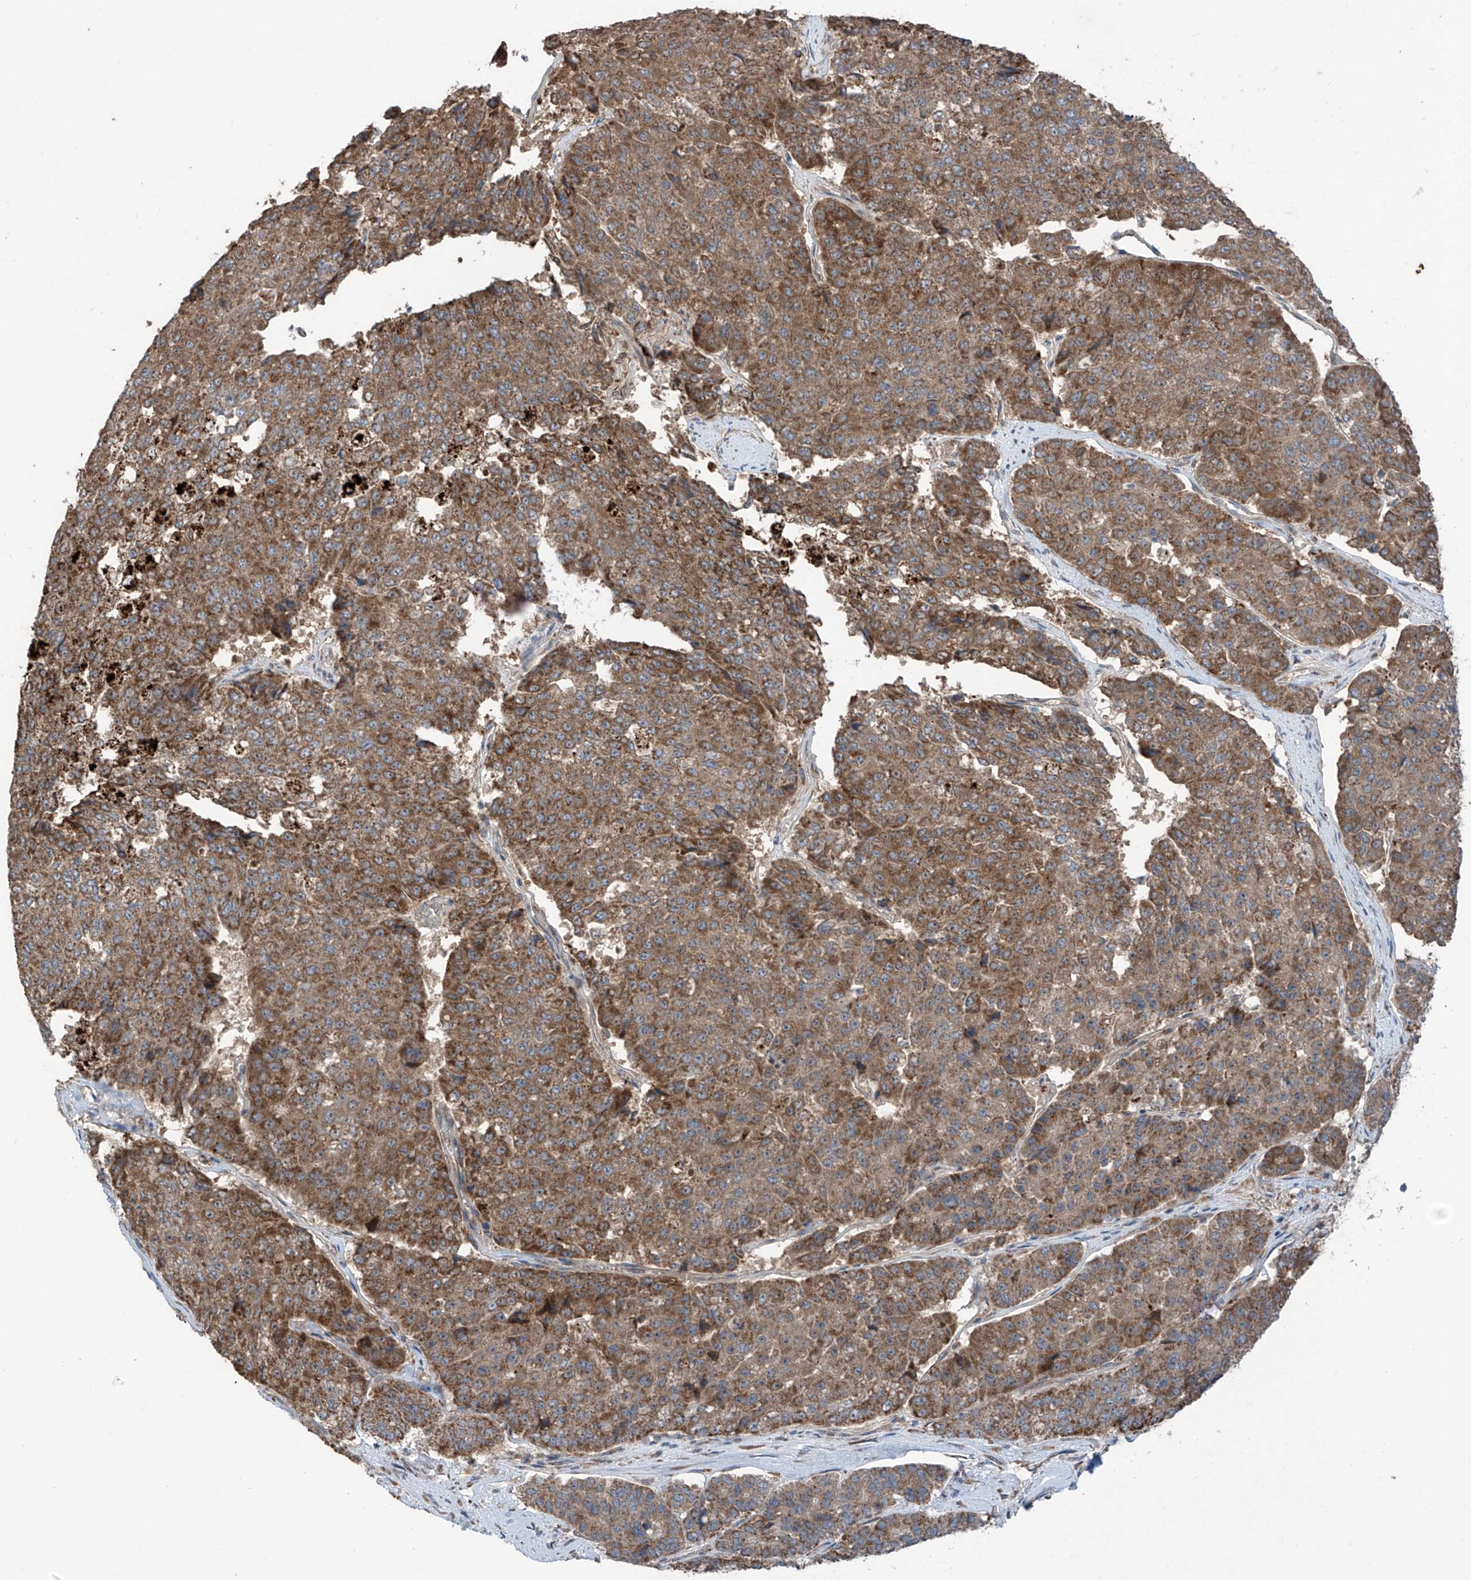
{"staining": {"intensity": "moderate", "quantity": ">75%", "location": "cytoplasmic/membranous"}, "tissue": "pancreatic cancer", "cell_type": "Tumor cells", "image_type": "cancer", "snomed": [{"axis": "morphology", "description": "Adenocarcinoma, NOS"}, {"axis": "topography", "description": "Pancreas"}], "caption": "DAB immunohistochemical staining of pancreatic adenocarcinoma reveals moderate cytoplasmic/membranous protein positivity in about >75% of tumor cells.", "gene": "SAMD3", "patient": {"sex": "male", "age": 50}}